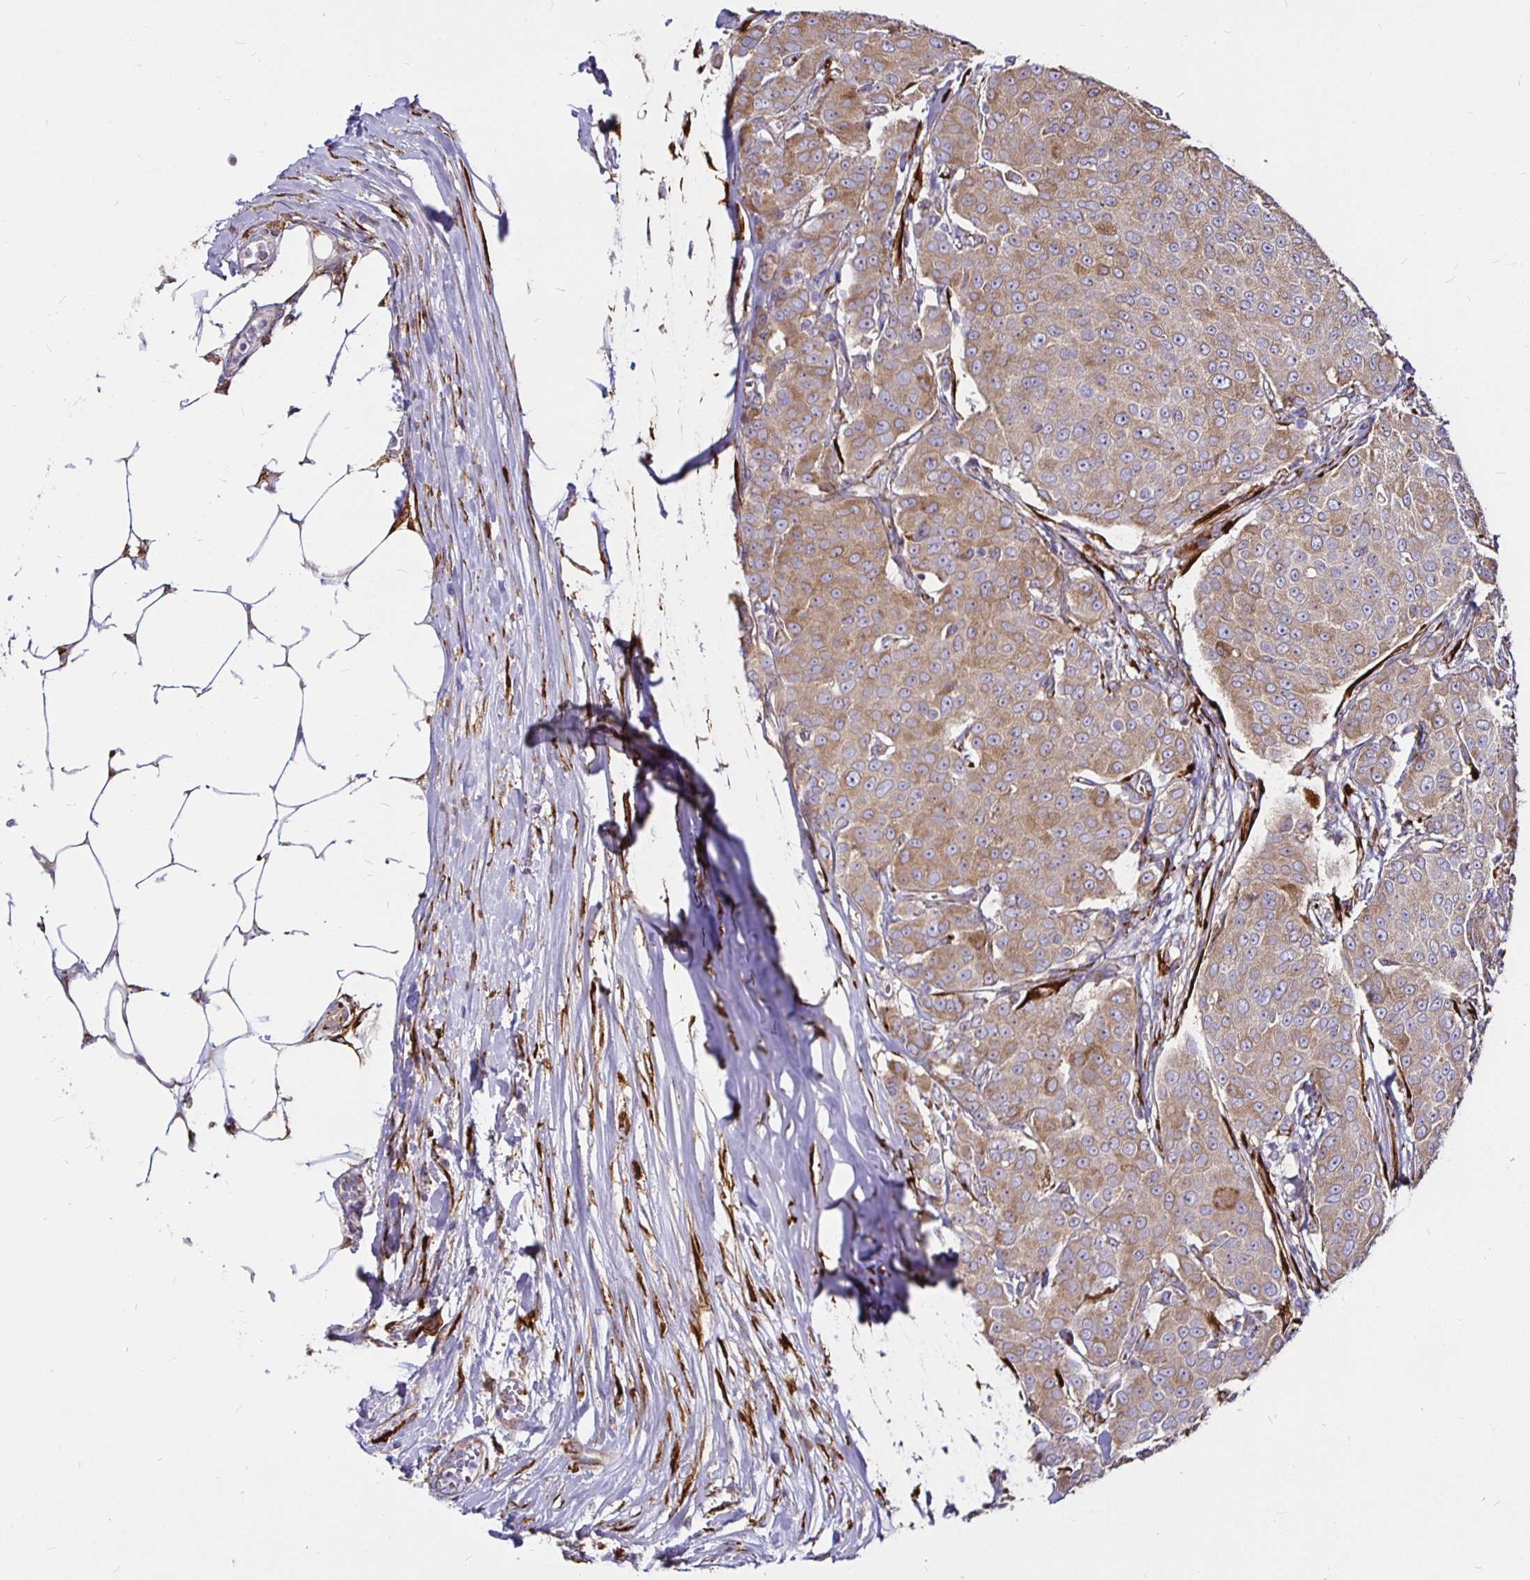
{"staining": {"intensity": "moderate", "quantity": ">75%", "location": "cytoplasmic/membranous"}, "tissue": "breast cancer", "cell_type": "Tumor cells", "image_type": "cancer", "snomed": [{"axis": "morphology", "description": "Duct carcinoma"}, {"axis": "topography", "description": "Breast"}], "caption": "IHC of human breast cancer (invasive ductal carcinoma) exhibits medium levels of moderate cytoplasmic/membranous expression in about >75% of tumor cells.", "gene": "P4HA2", "patient": {"sex": "female", "age": 91}}